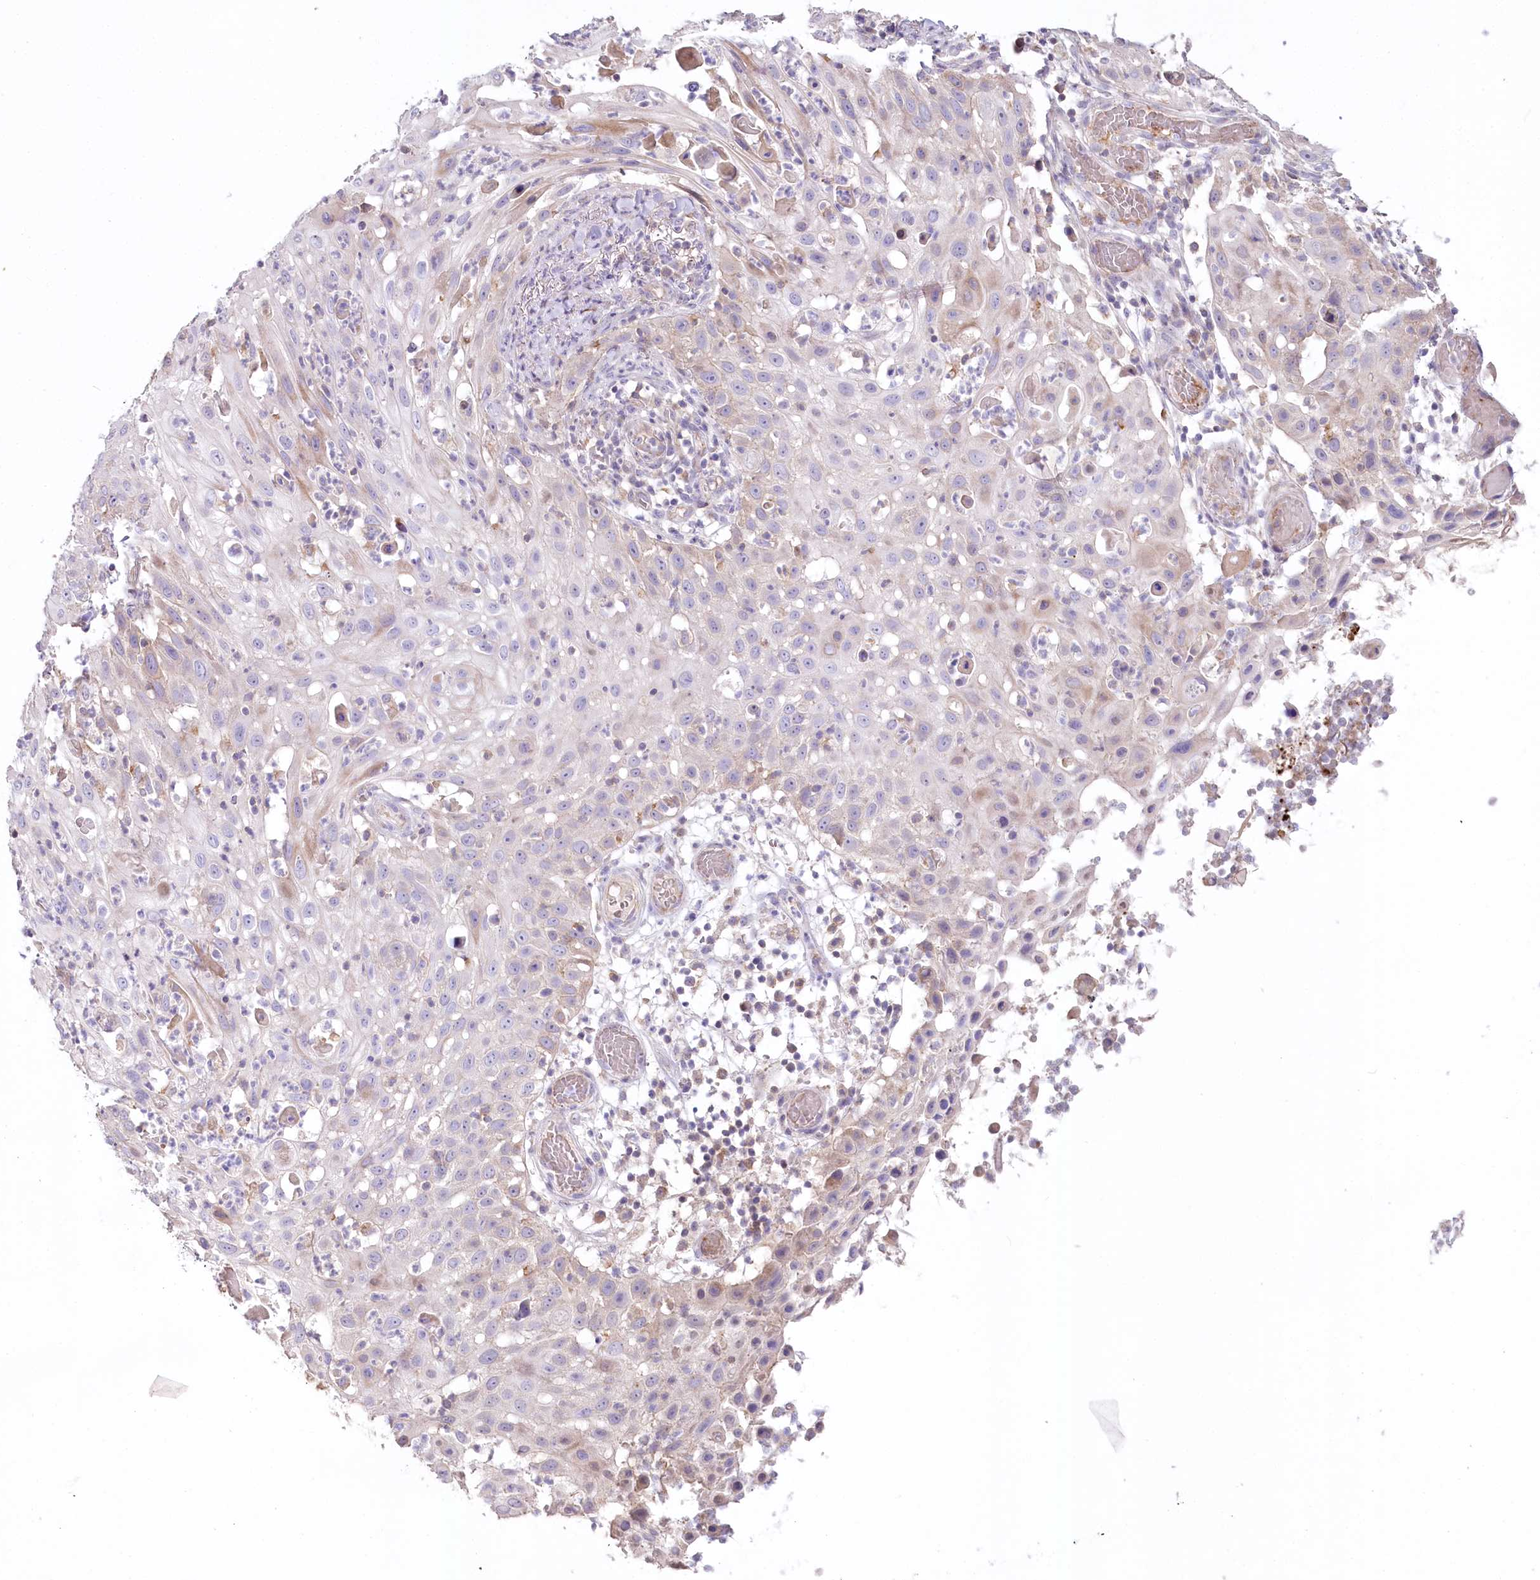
{"staining": {"intensity": "negative", "quantity": "none", "location": "none"}, "tissue": "skin cancer", "cell_type": "Tumor cells", "image_type": "cancer", "snomed": [{"axis": "morphology", "description": "Squamous cell carcinoma, NOS"}, {"axis": "topography", "description": "Skin"}], "caption": "Tumor cells are negative for protein expression in human skin cancer (squamous cell carcinoma).", "gene": "SLC6A11", "patient": {"sex": "female", "age": 44}}